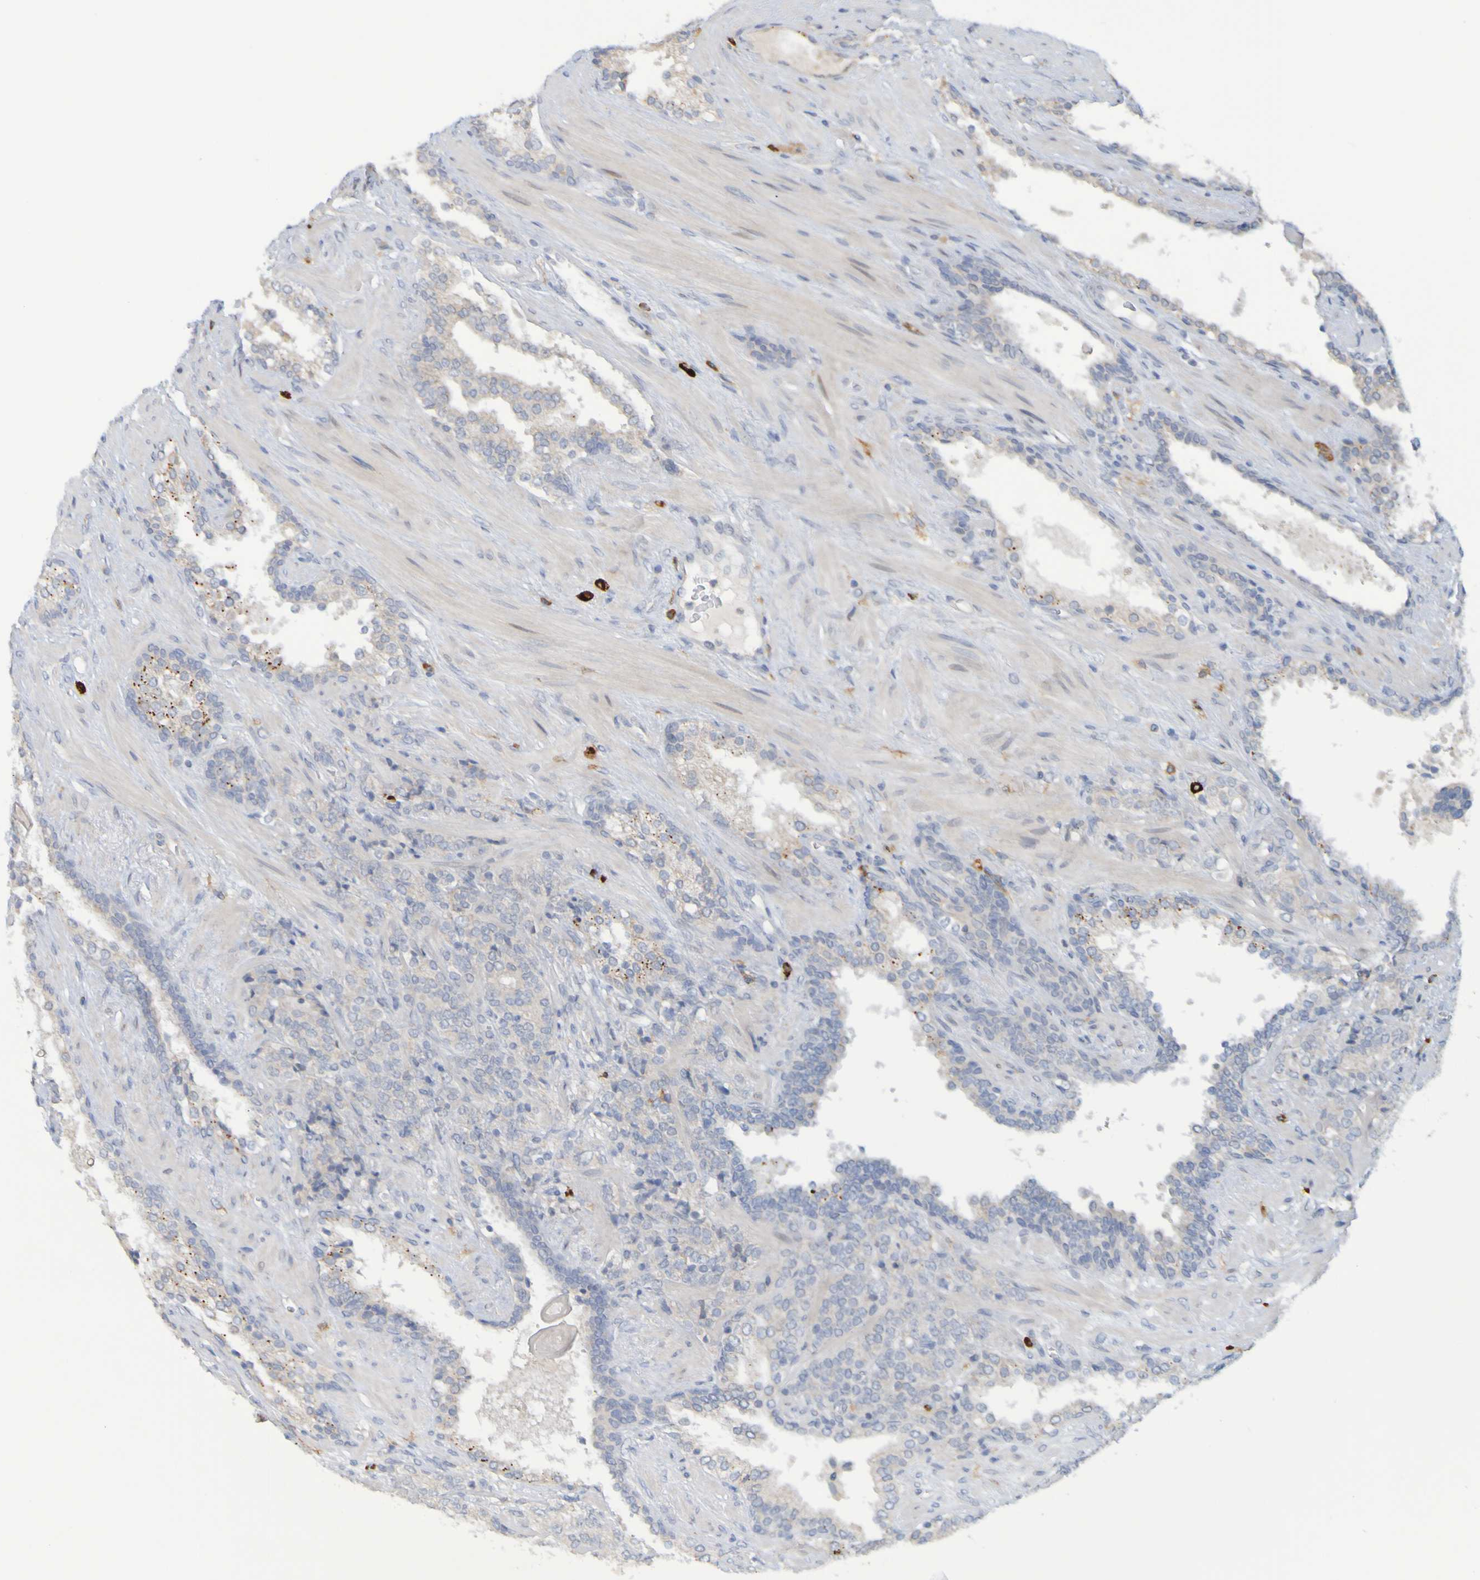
{"staining": {"intensity": "weak", "quantity": "25%-75%", "location": "cytoplasmic/membranous"}, "tissue": "prostate cancer", "cell_type": "Tumor cells", "image_type": "cancer", "snomed": [{"axis": "morphology", "description": "Adenocarcinoma, High grade"}, {"axis": "topography", "description": "Prostate"}], "caption": "High-magnification brightfield microscopy of prostate adenocarcinoma (high-grade) stained with DAB (brown) and counterstained with hematoxylin (blue). tumor cells exhibit weak cytoplasmic/membranous positivity is present in approximately25%-75% of cells.", "gene": "LILRB5", "patient": {"sex": "male", "age": 71}}